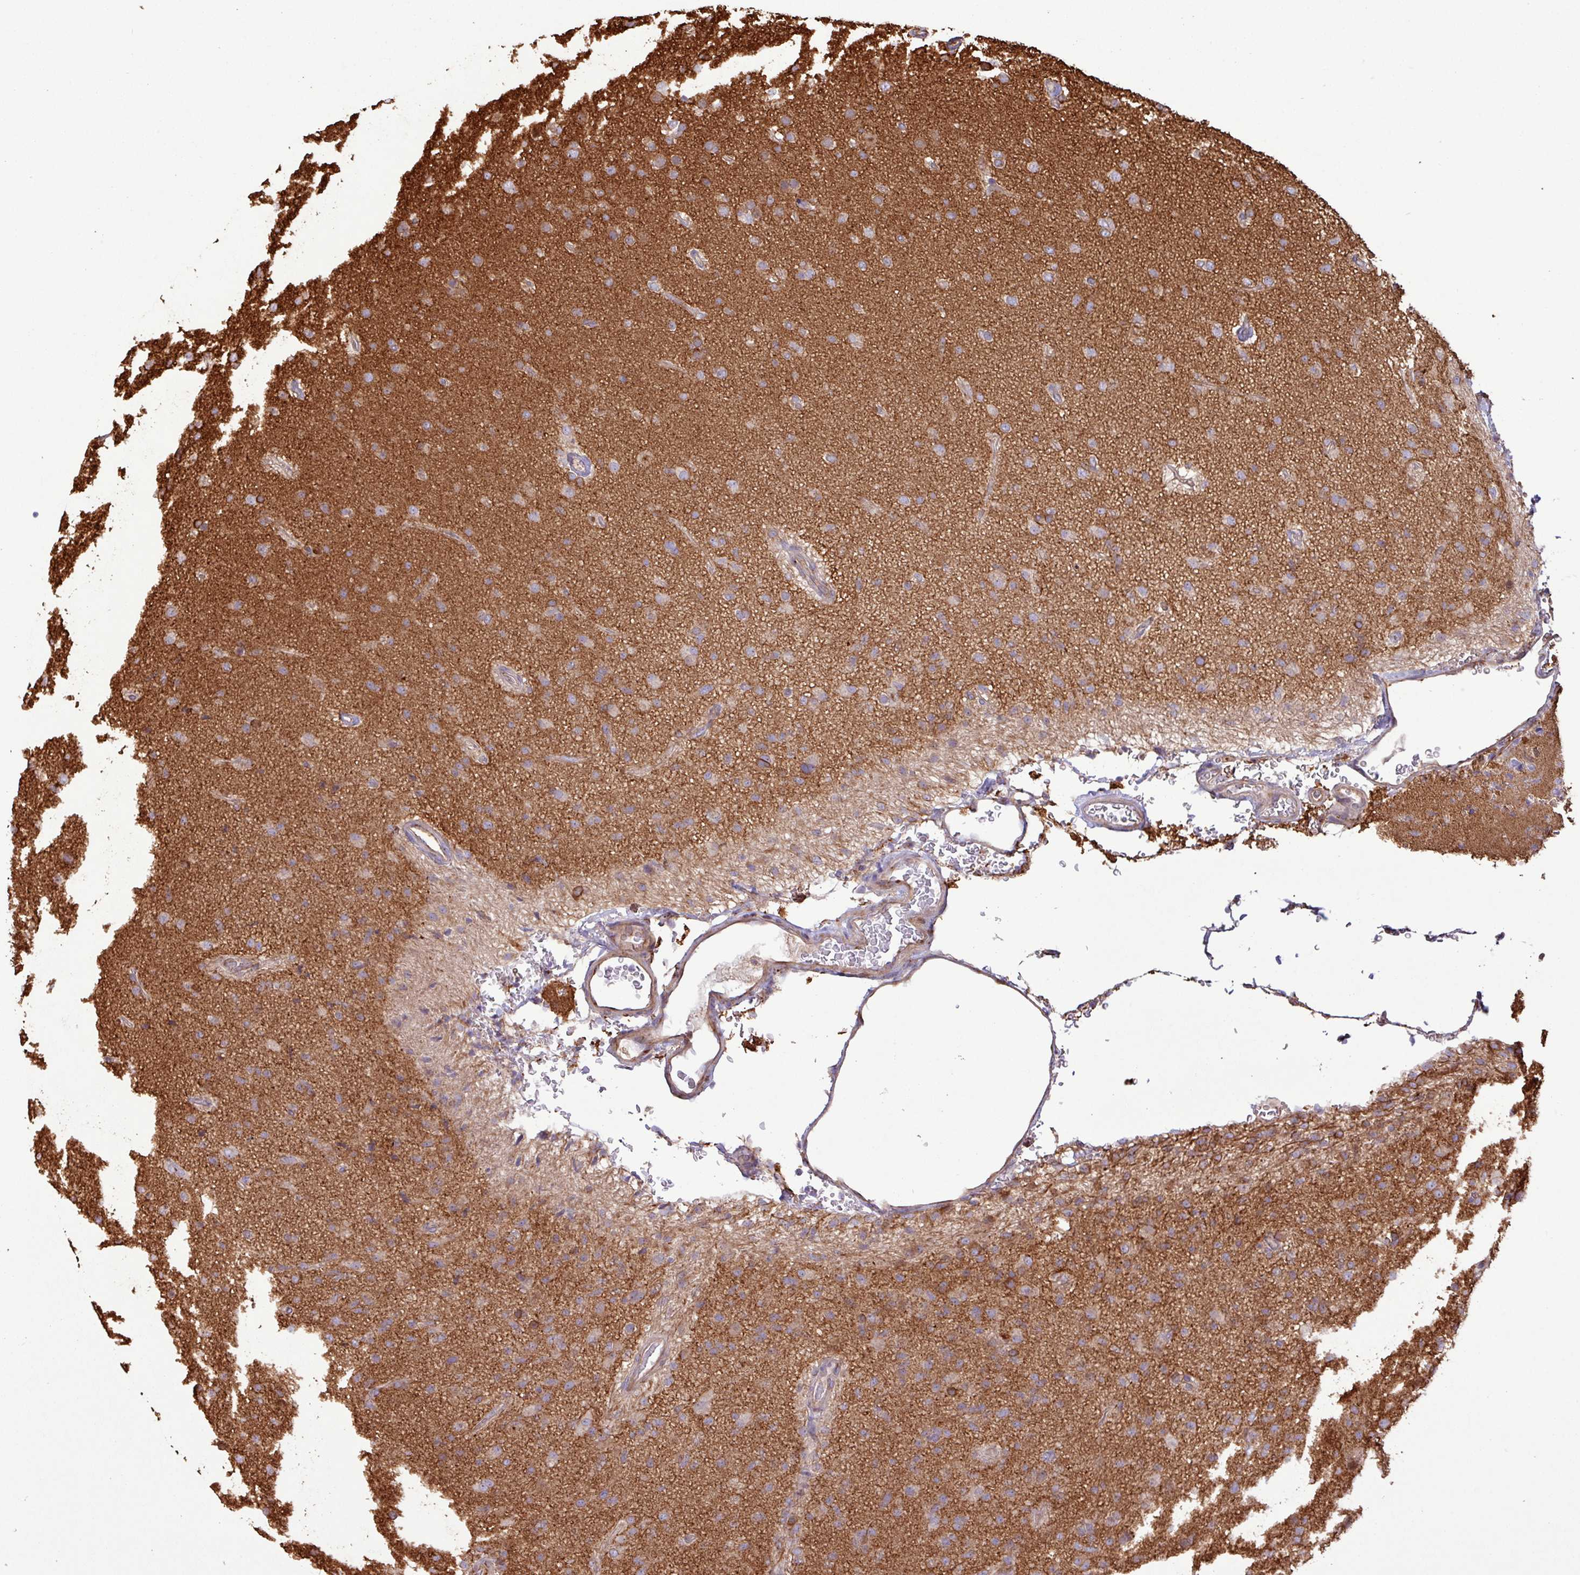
{"staining": {"intensity": "weak", "quantity": "25%-75%", "location": "cytoplasmic/membranous"}, "tissue": "glioma", "cell_type": "Tumor cells", "image_type": "cancer", "snomed": [{"axis": "morphology", "description": "Glioma, malignant, Low grade"}, {"axis": "topography", "description": "Brain"}], "caption": "Human malignant low-grade glioma stained for a protein (brown) shows weak cytoplasmic/membranous positive expression in about 25%-75% of tumor cells.", "gene": "ZNF300", "patient": {"sex": "male", "age": 65}}